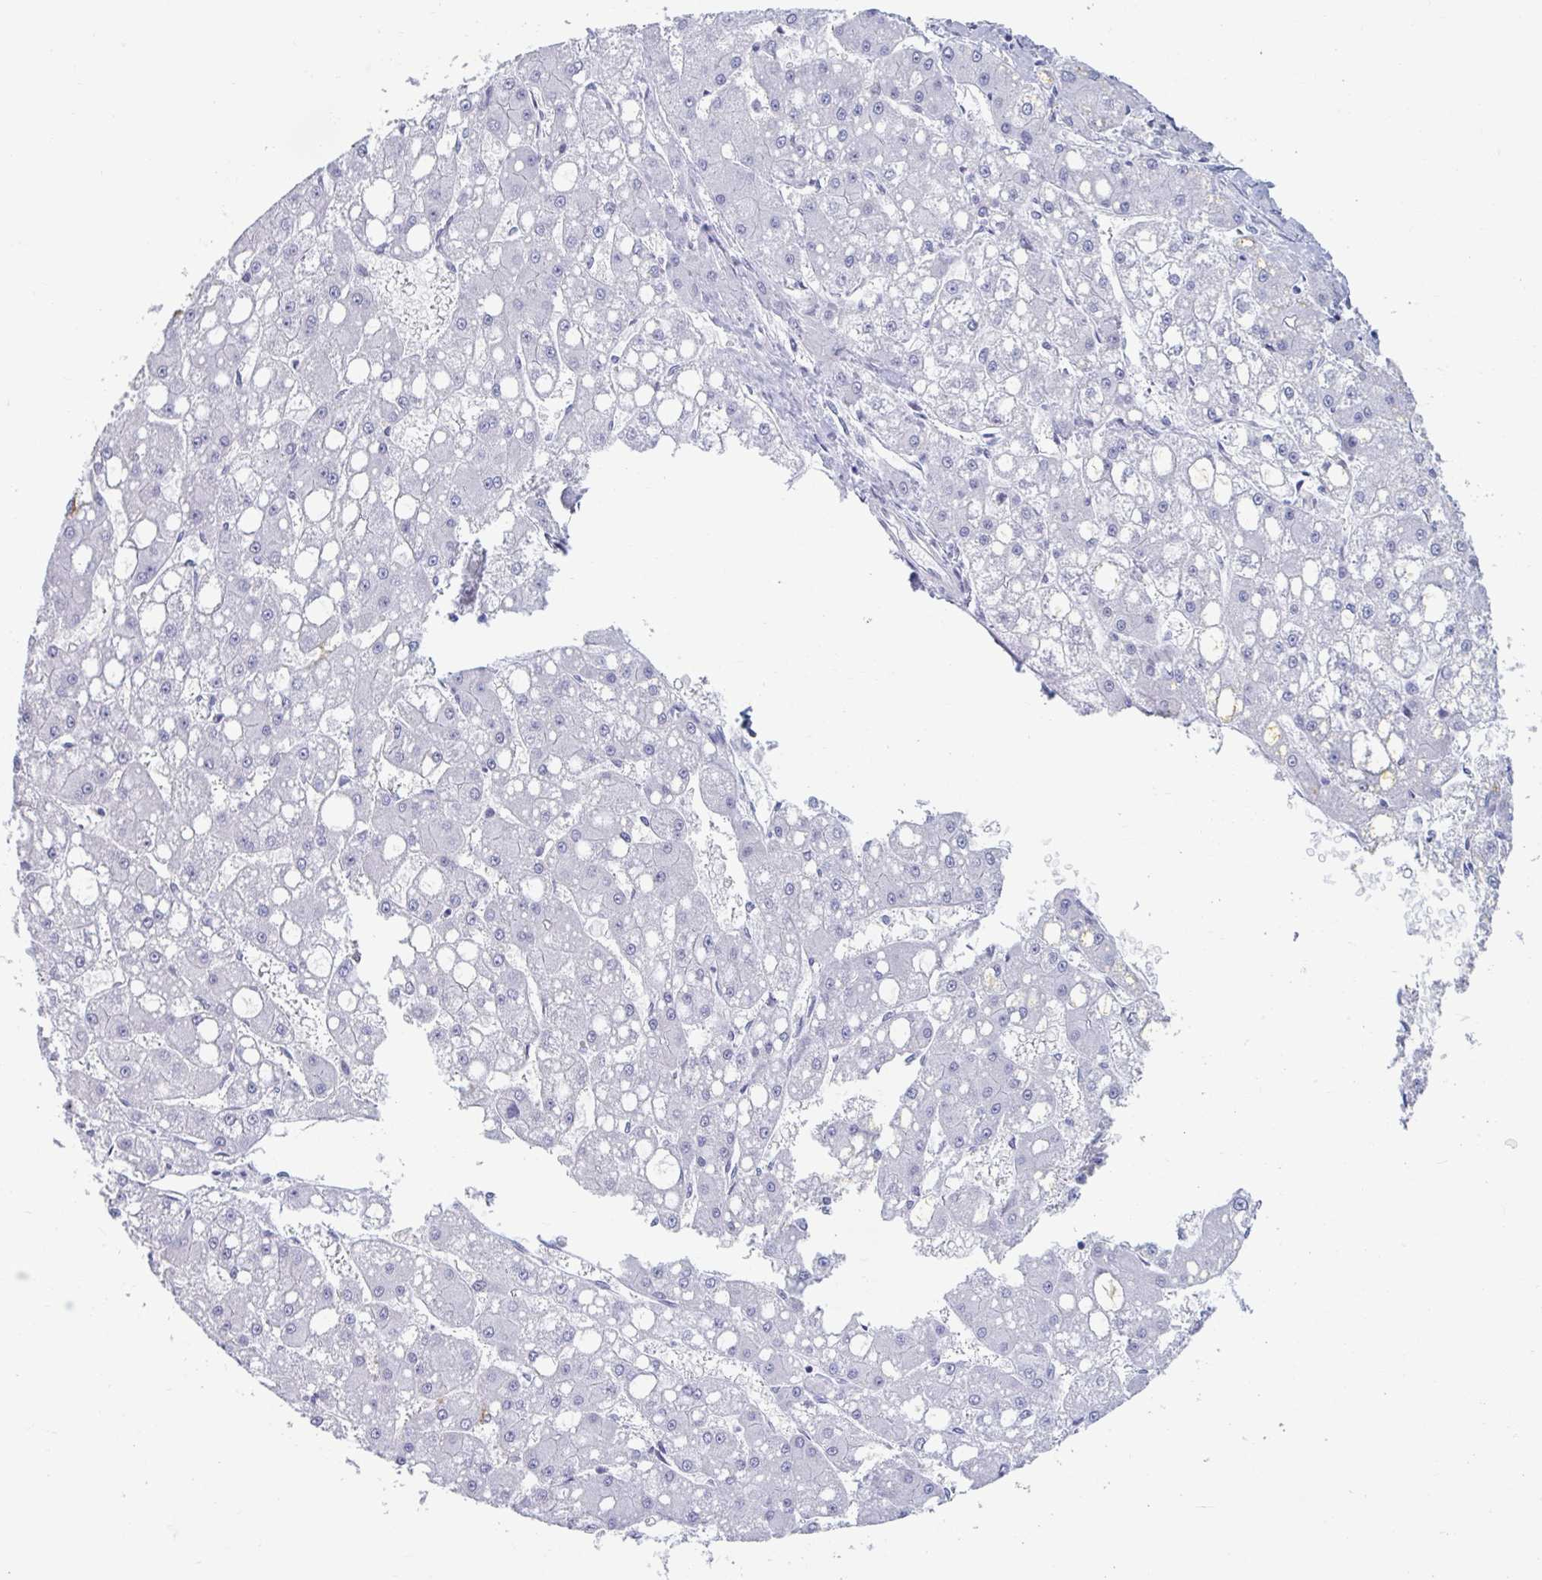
{"staining": {"intensity": "negative", "quantity": "none", "location": "none"}, "tissue": "liver cancer", "cell_type": "Tumor cells", "image_type": "cancer", "snomed": [{"axis": "morphology", "description": "Carcinoma, Hepatocellular, NOS"}, {"axis": "topography", "description": "Liver"}], "caption": "Photomicrograph shows no protein expression in tumor cells of hepatocellular carcinoma (liver) tissue. (Brightfield microscopy of DAB (3,3'-diaminobenzidine) immunohistochemistry (IHC) at high magnification).", "gene": "MSMB", "patient": {"sex": "male", "age": 67}}